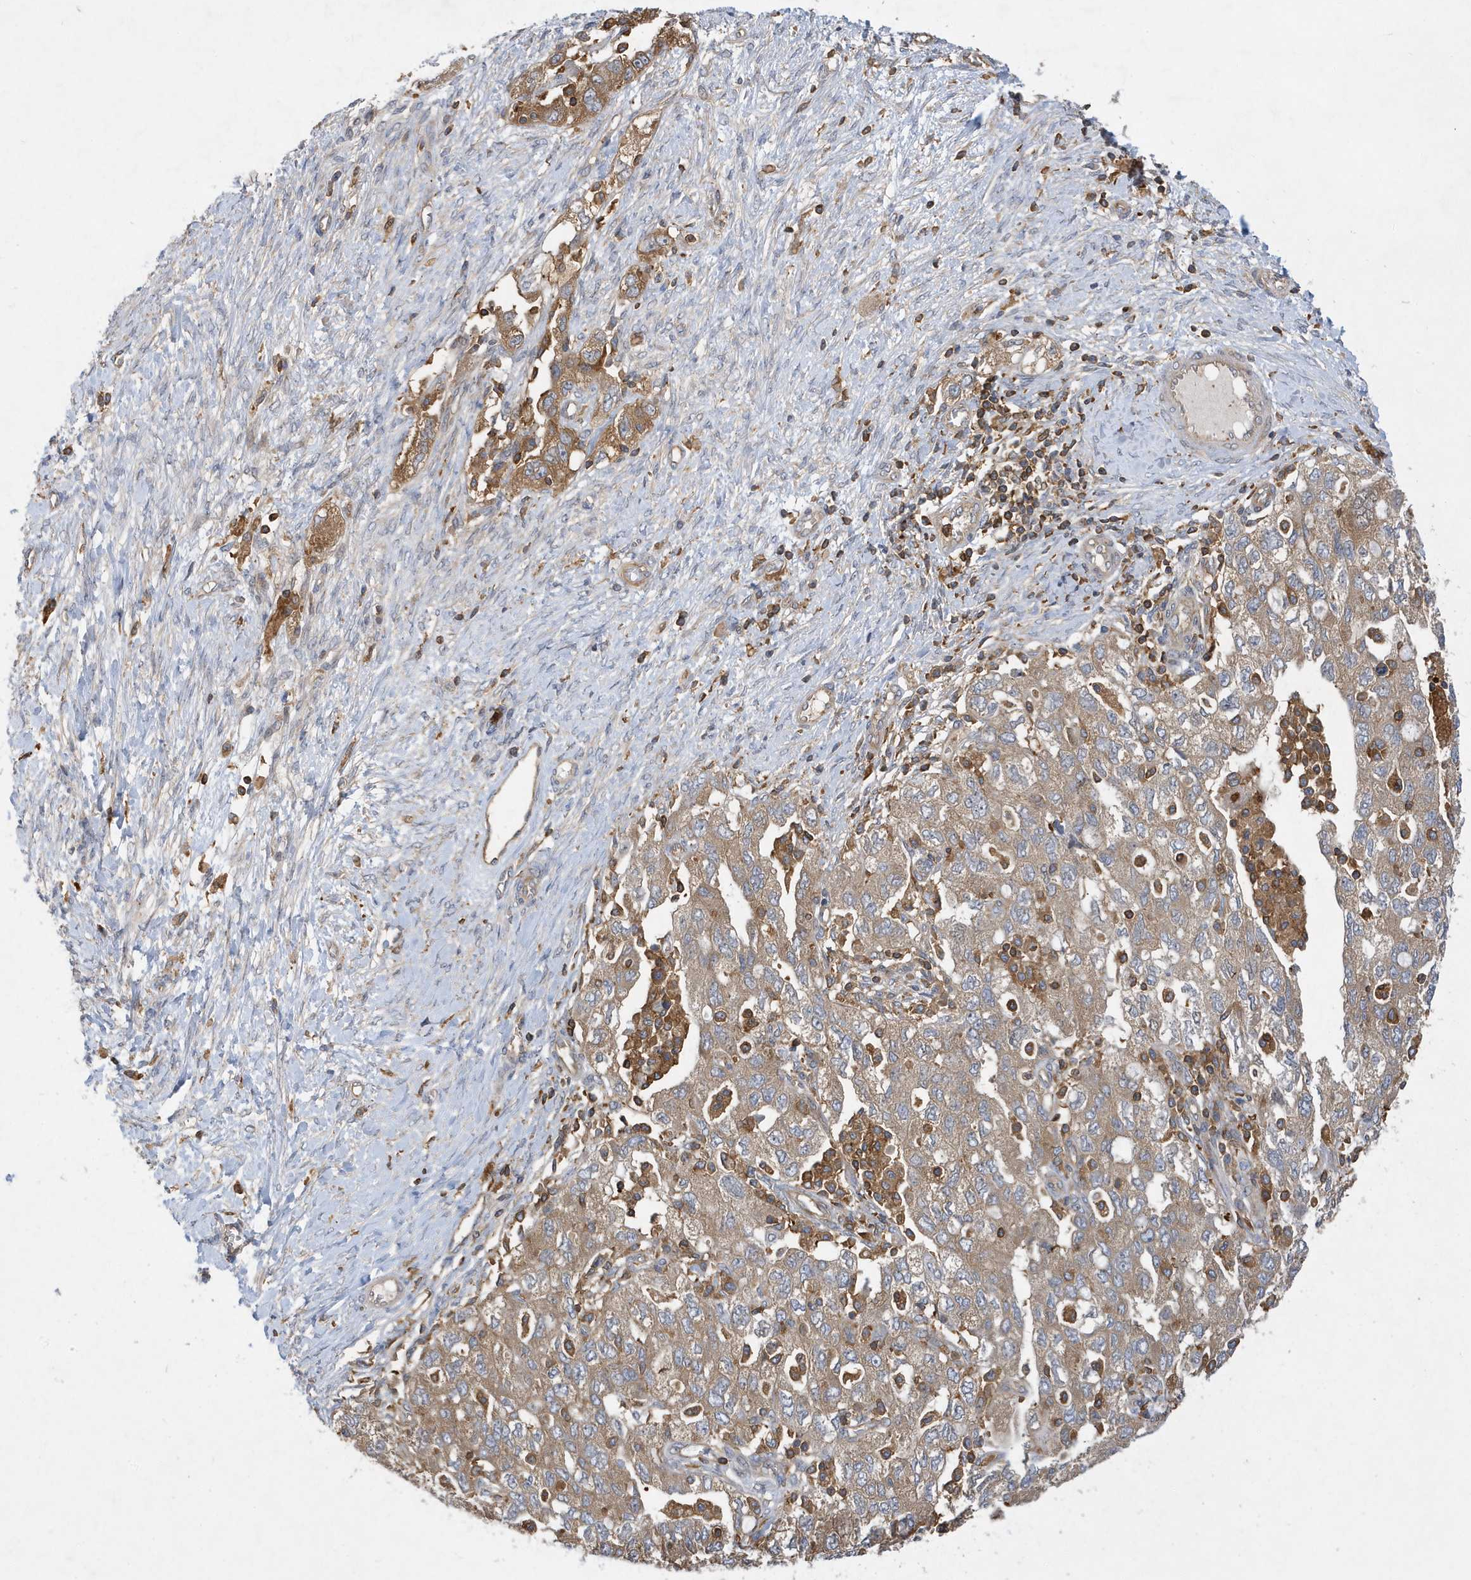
{"staining": {"intensity": "moderate", "quantity": ">75%", "location": "cytoplasmic/membranous"}, "tissue": "ovarian cancer", "cell_type": "Tumor cells", "image_type": "cancer", "snomed": [{"axis": "morphology", "description": "Carcinoma, NOS"}, {"axis": "morphology", "description": "Cystadenocarcinoma, serous, NOS"}, {"axis": "topography", "description": "Ovary"}], "caption": "Ovarian cancer (serous cystadenocarcinoma) stained with a brown dye reveals moderate cytoplasmic/membranous positive positivity in approximately >75% of tumor cells.", "gene": "LAPTM4A", "patient": {"sex": "female", "age": 69}}